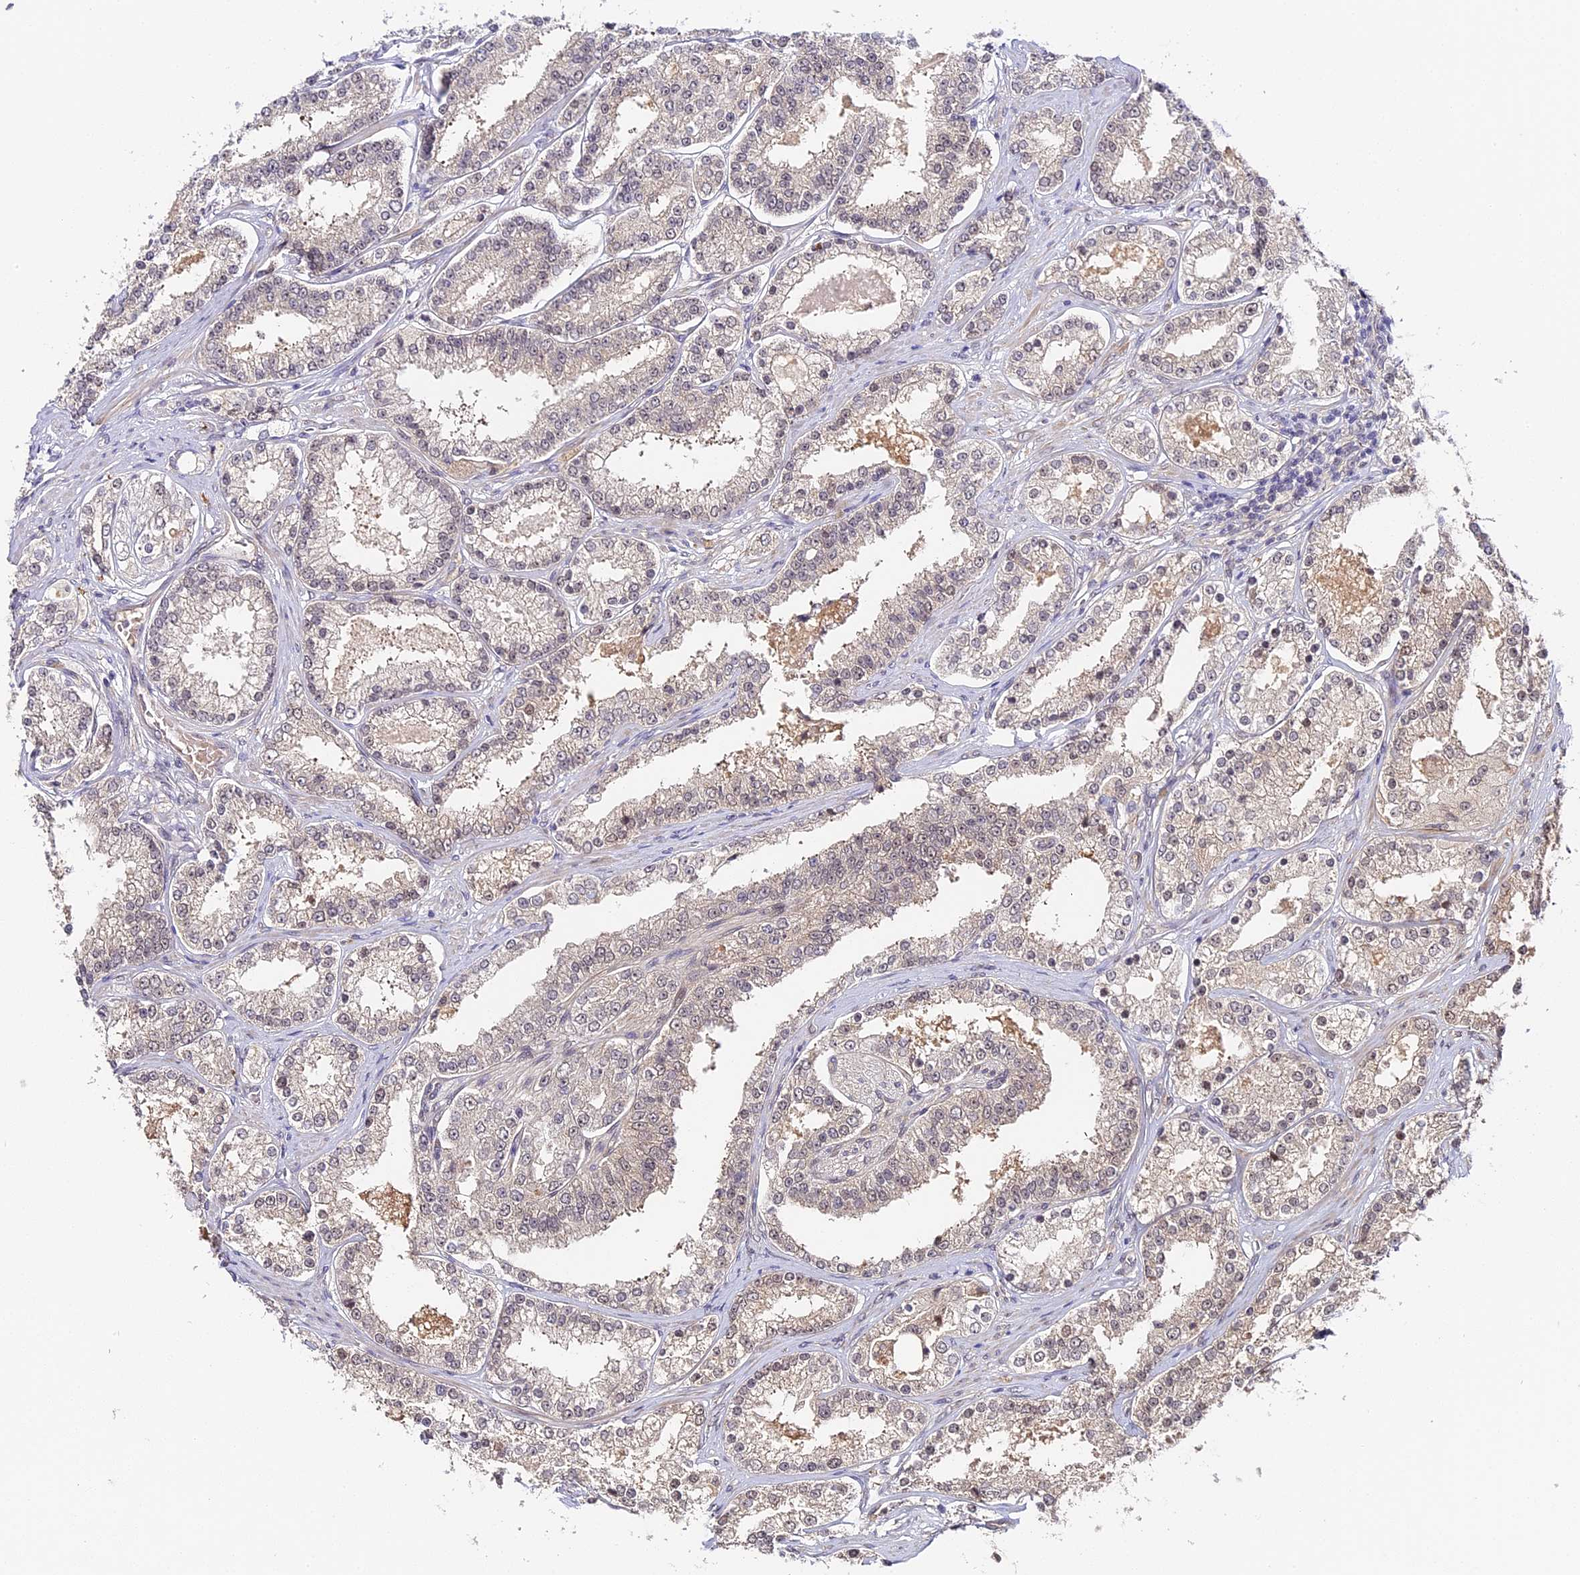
{"staining": {"intensity": "weak", "quantity": "<25%", "location": "nuclear"}, "tissue": "prostate cancer", "cell_type": "Tumor cells", "image_type": "cancer", "snomed": [{"axis": "morphology", "description": "Normal tissue, NOS"}, {"axis": "morphology", "description": "Adenocarcinoma, High grade"}, {"axis": "topography", "description": "Prostate"}], "caption": "DAB (3,3'-diaminobenzidine) immunohistochemical staining of human prostate cancer reveals no significant positivity in tumor cells. (Brightfield microscopy of DAB (3,3'-diaminobenzidine) IHC at high magnification).", "gene": "IMPACT", "patient": {"sex": "male", "age": 83}}